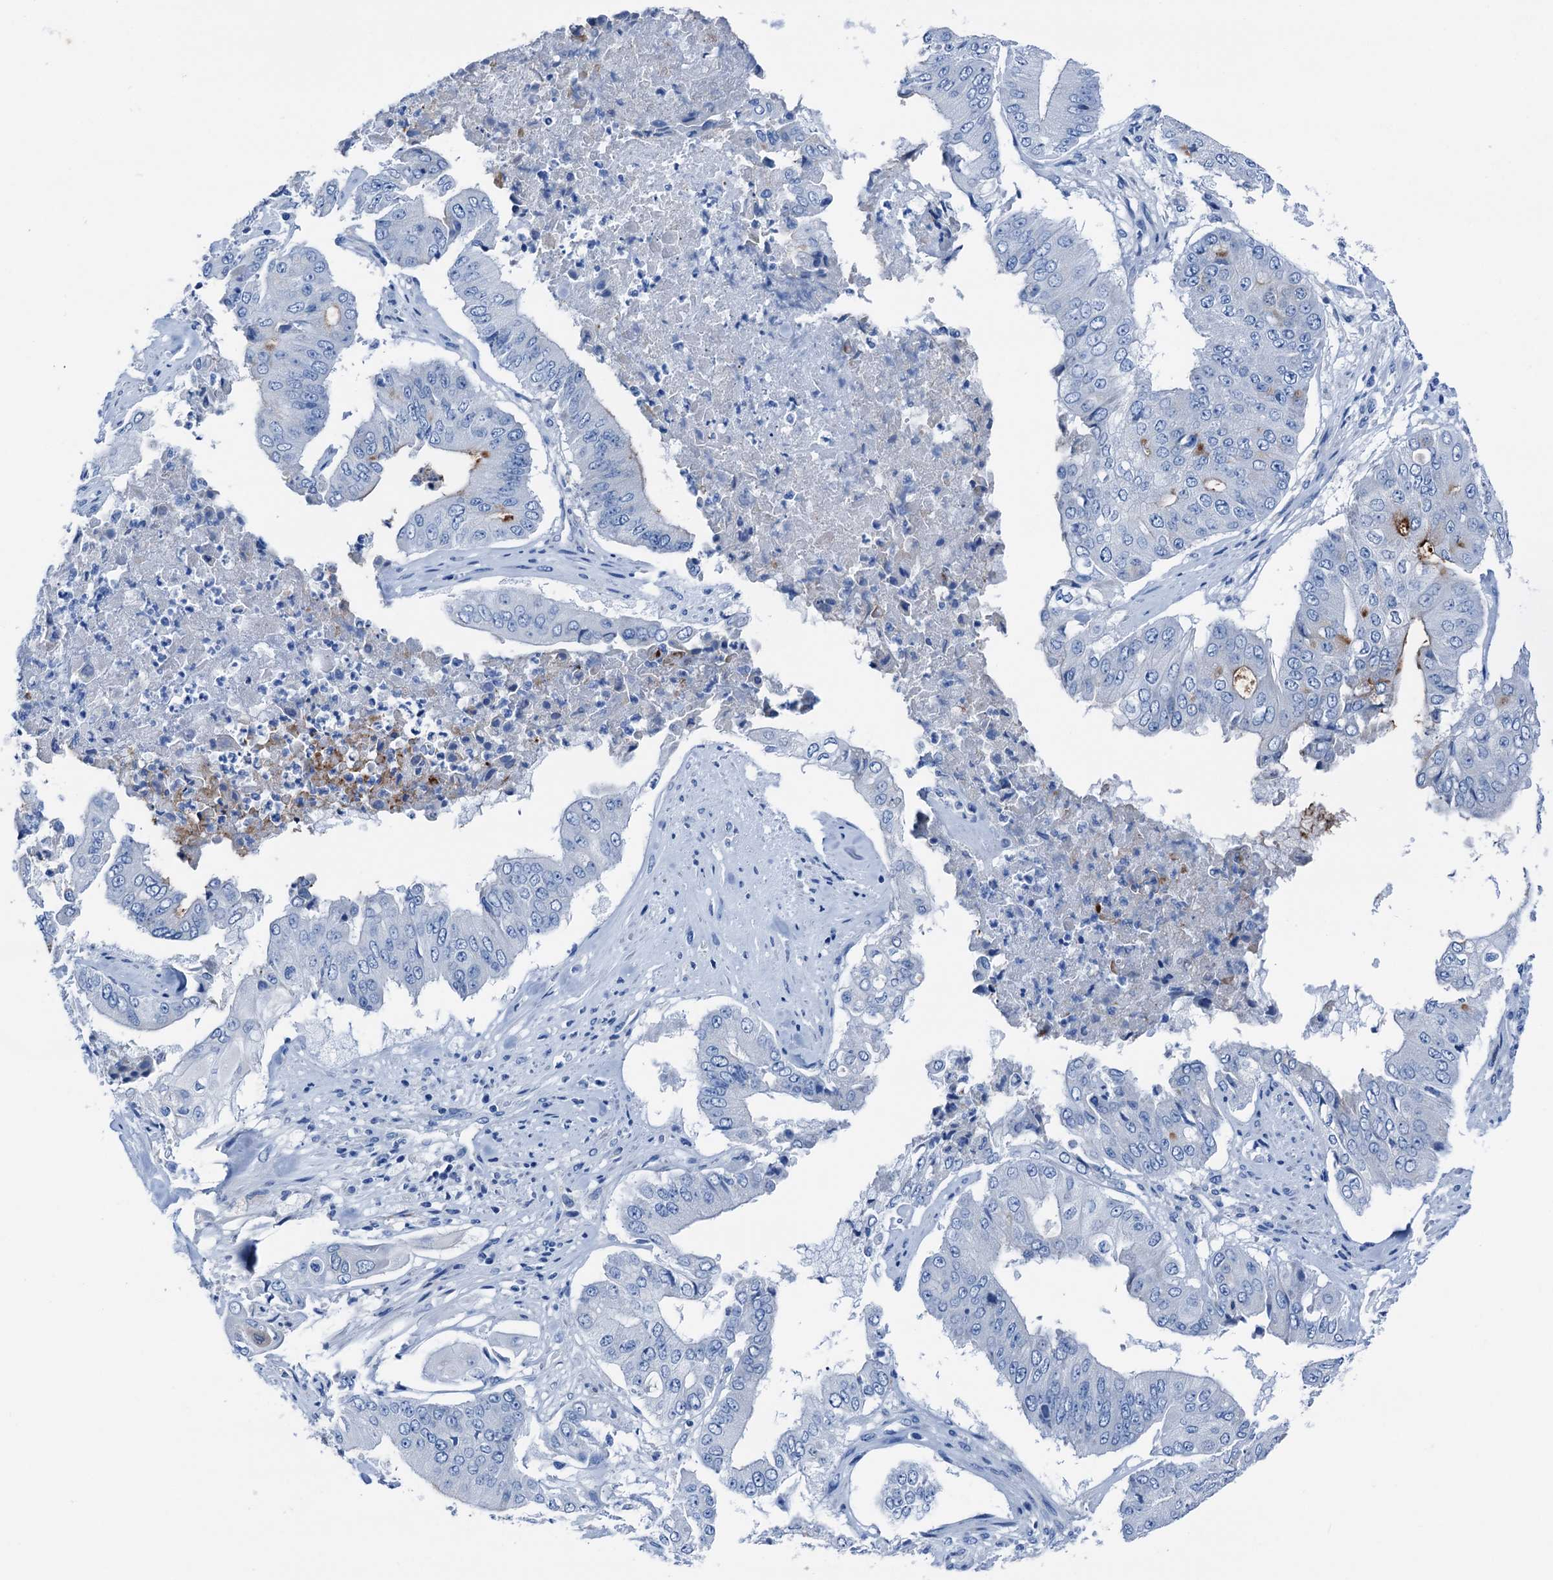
{"staining": {"intensity": "negative", "quantity": "none", "location": "none"}, "tissue": "pancreatic cancer", "cell_type": "Tumor cells", "image_type": "cancer", "snomed": [{"axis": "morphology", "description": "Adenocarcinoma, NOS"}, {"axis": "topography", "description": "Pancreas"}], "caption": "High power microscopy image of an IHC image of pancreatic cancer, revealing no significant expression in tumor cells.", "gene": "C1QTNF4", "patient": {"sex": "female", "age": 77}}